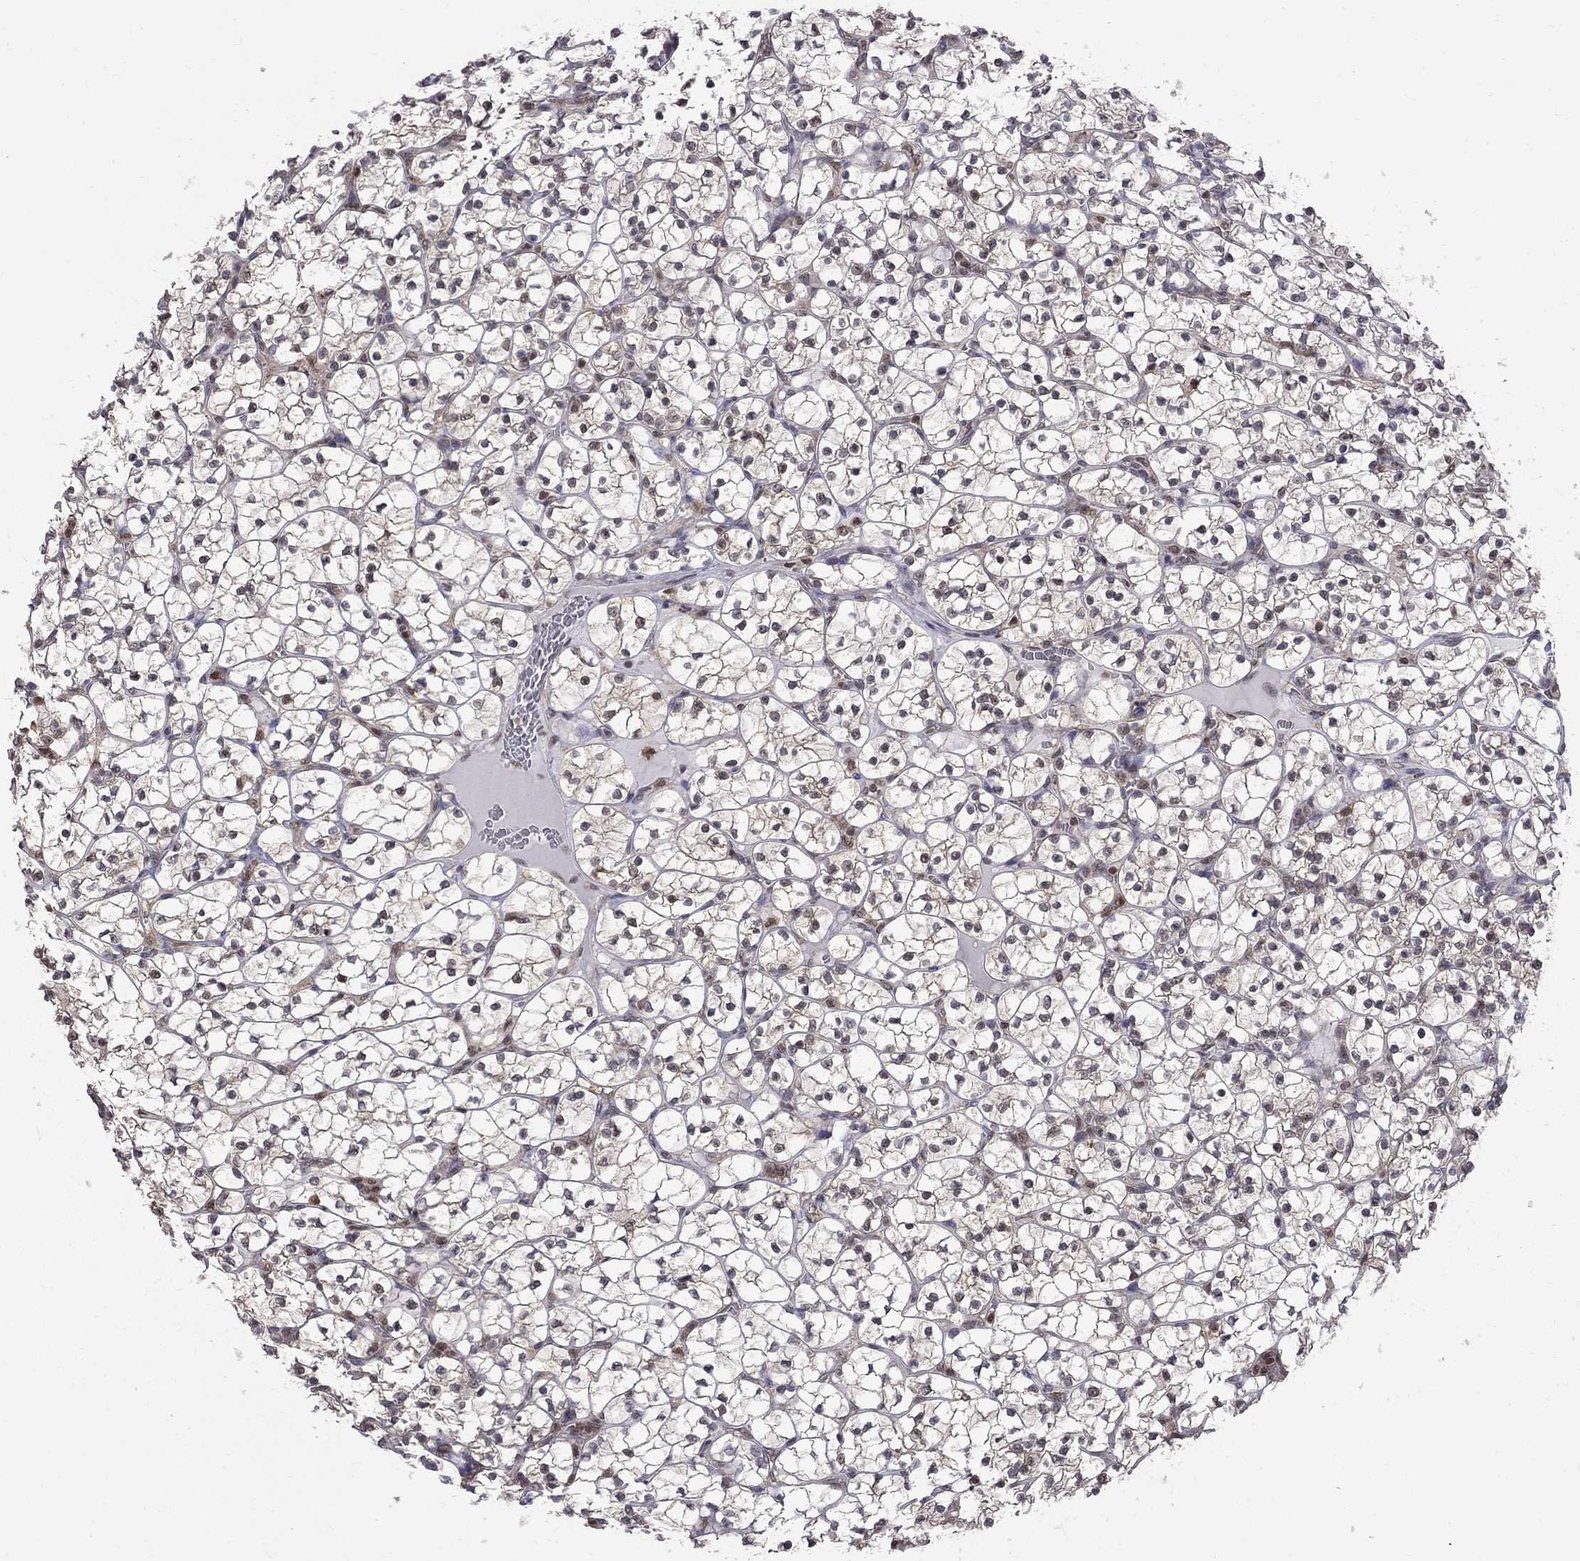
{"staining": {"intensity": "weak", "quantity": "<25%", "location": "nuclear"}, "tissue": "renal cancer", "cell_type": "Tumor cells", "image_type": "cancer", "snomed": [{"axis": "morphology", "description": "Adenocarcinoma, NOS"}, {"axis": "topography", "description": "Kidney"}], "caption": "This is an IHC histopathology image of renal cancer (adenocarcinoma). There is no positivity in tumor cells.", "gene": "RFWD3", "patient": {"sex": "female", "age": 89}}